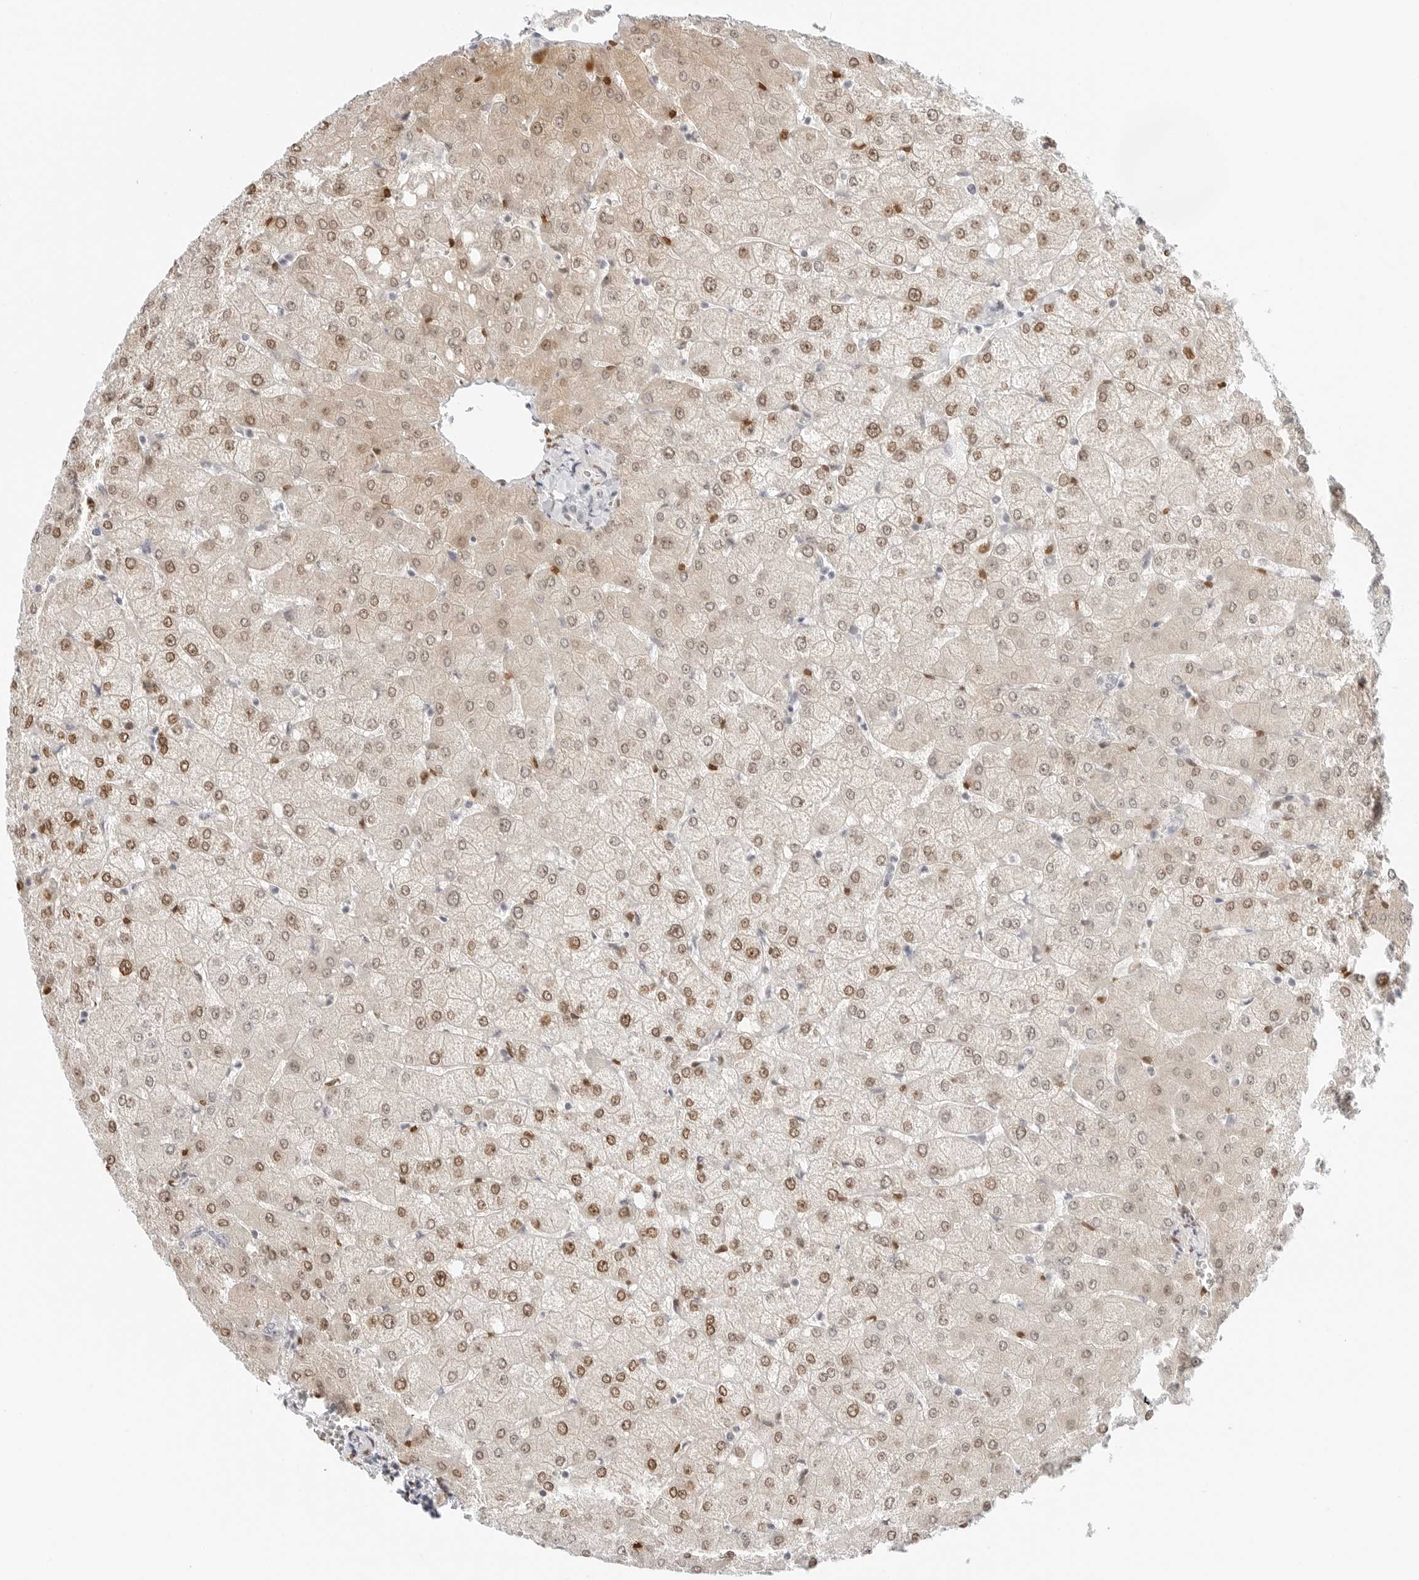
{"staining": {"intensity": "weak", "quantity": "<25%", "location": "nuclear"}, "tissue": "liver", "cell_type": "Cholangiocytes", "image_type": "normal", "snomed": [{"axis": "morphology", "description": "Normal tissue, NOS"}, {"axis": "topography", "description": "Liver"}], "caption": "A high-resolution image shows IHC staining of normal liver, which displays no significant expression in cholangiocytes. (DAB (3,3'-diaminobenzidine) immunohistochemistry (IHC), high magnification).", "gene": "SPIDR", "patient": {"sex": "female", "age": 54}}